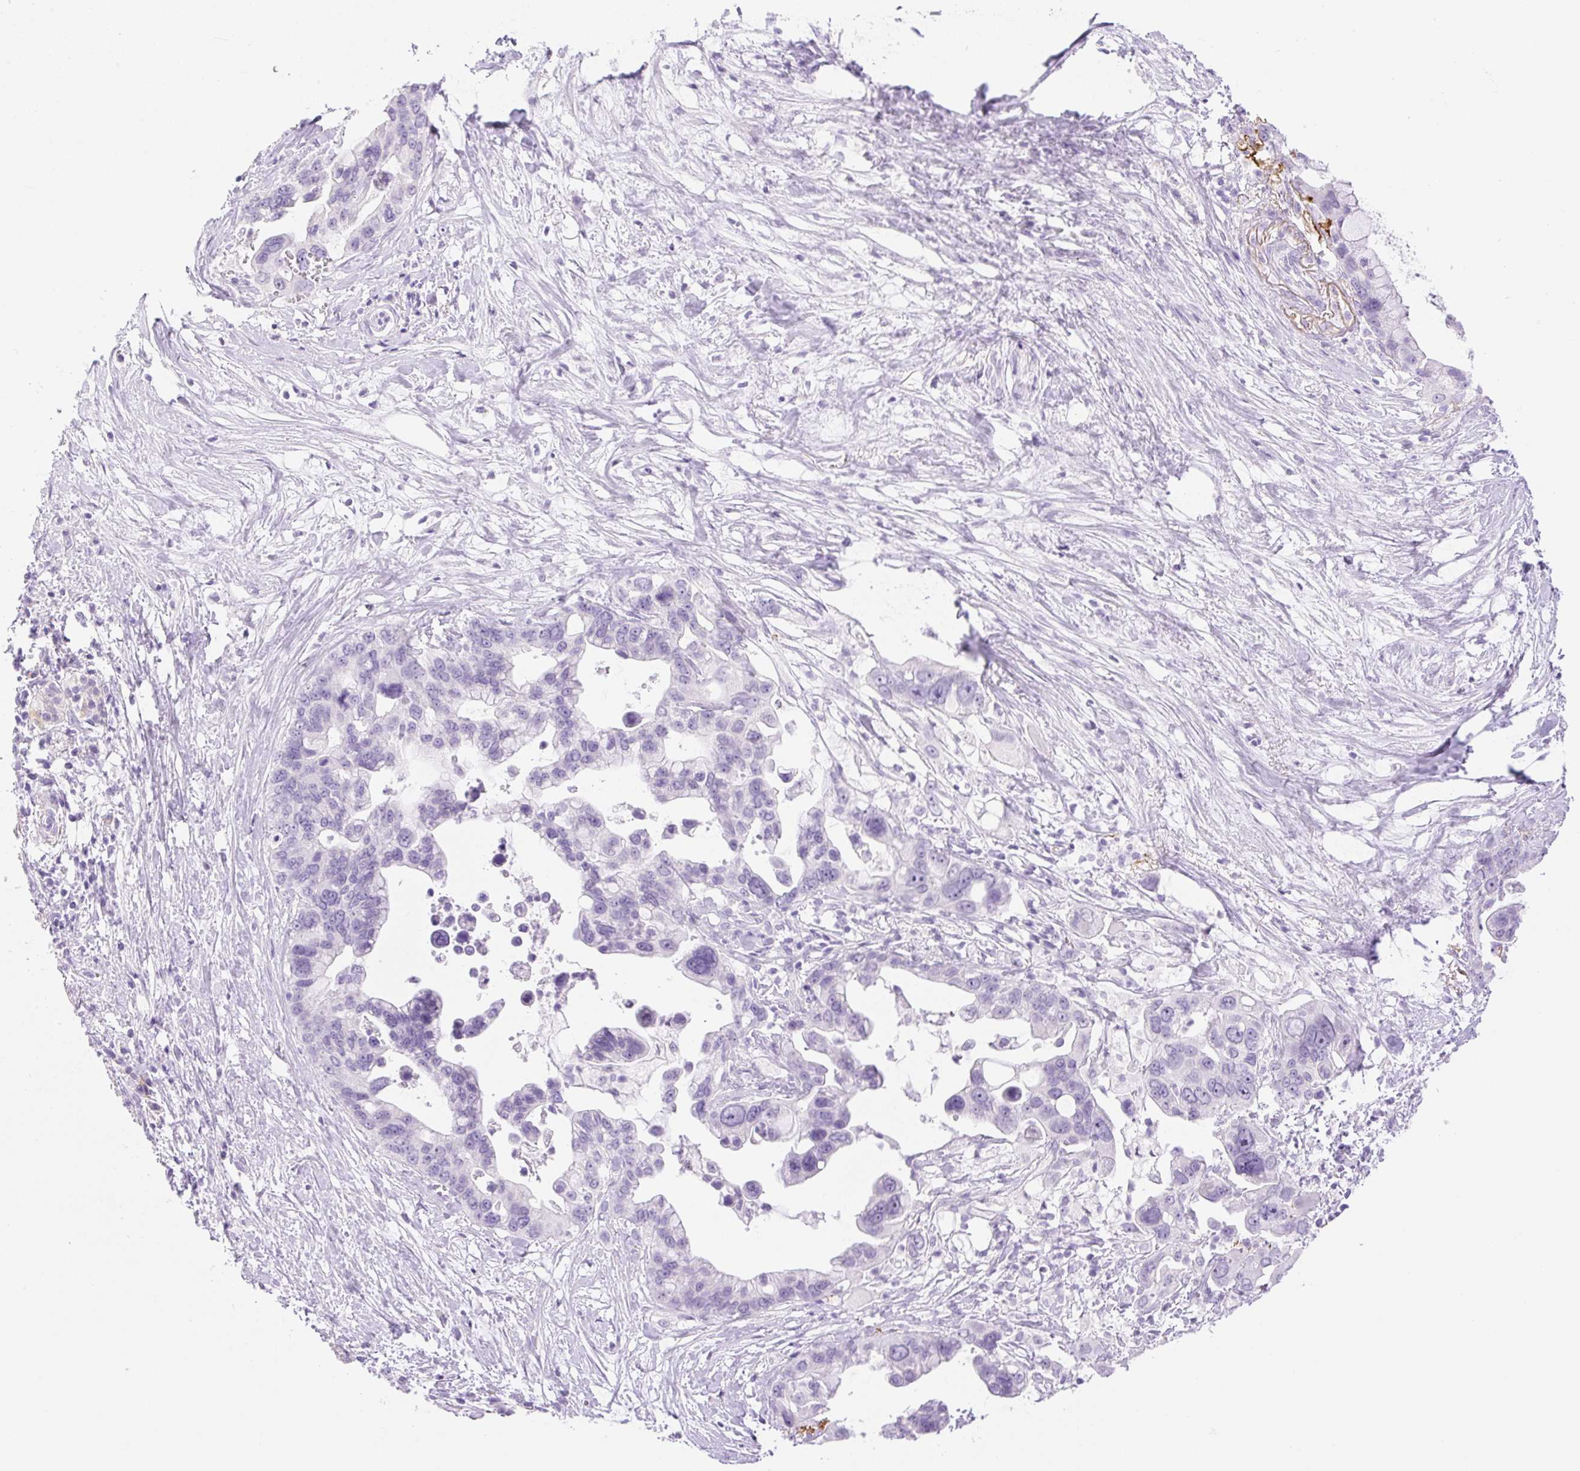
{"staining": {"intensity": "negative", "quantity": "none", "location": "none"}, "tissue": "pancreatic cancer", "cell_type": "Tumor cells", "image_type": "cancer", "snomed": [{"axis": "morphology", "description": "Adenocarcinoma, NOS"}, {"axis": "topography", "description": "Pancreas"}], "caption": "Immunohistochemistry histopathology image of neoplastic tissue: human adenocarcinoma (pancreatic) stained with DAB (3,3'-diaminobenzidine) shows no significant protein expression in tumor cells.", "gene": "SP140L", "patient": {"sex": "female", "age": 83}}